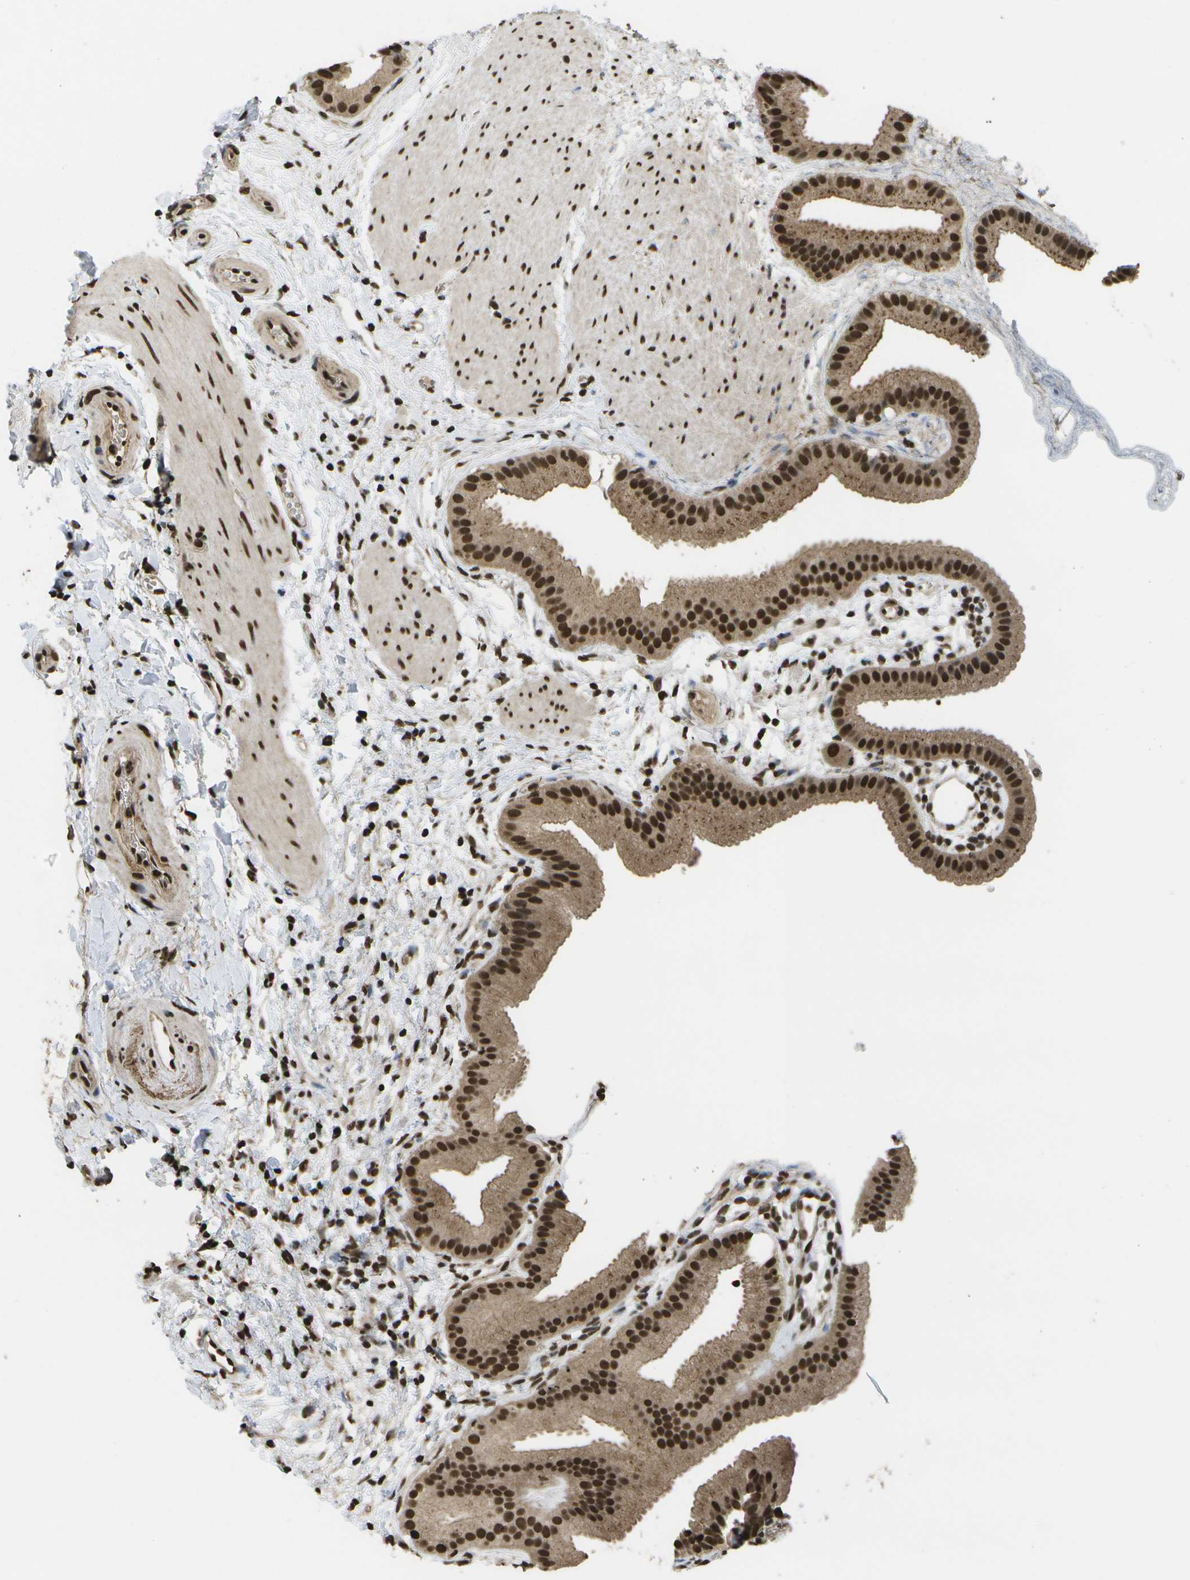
{"staining": {"intensity": "strong", "quantity": ">75%", "location": "cytoplasmic/membranous,nuclear"}, "tissue": "gallbladder", "cell_type": "Glandular cells", "image_type": "normal", "snomed": [{"axis": "morphology", "description": "Normal tissue, NOS"}, {"axis": "topography", "description": "Gallbladder"}], "caption": "A high amount of strong cytoplasmic/membranous,nuclear expression is seen in approximately >75% of glandular cells in unremarkable gallbladder.", "gene": "SPEN", "patient": {"sex": "female", "age": 64}}